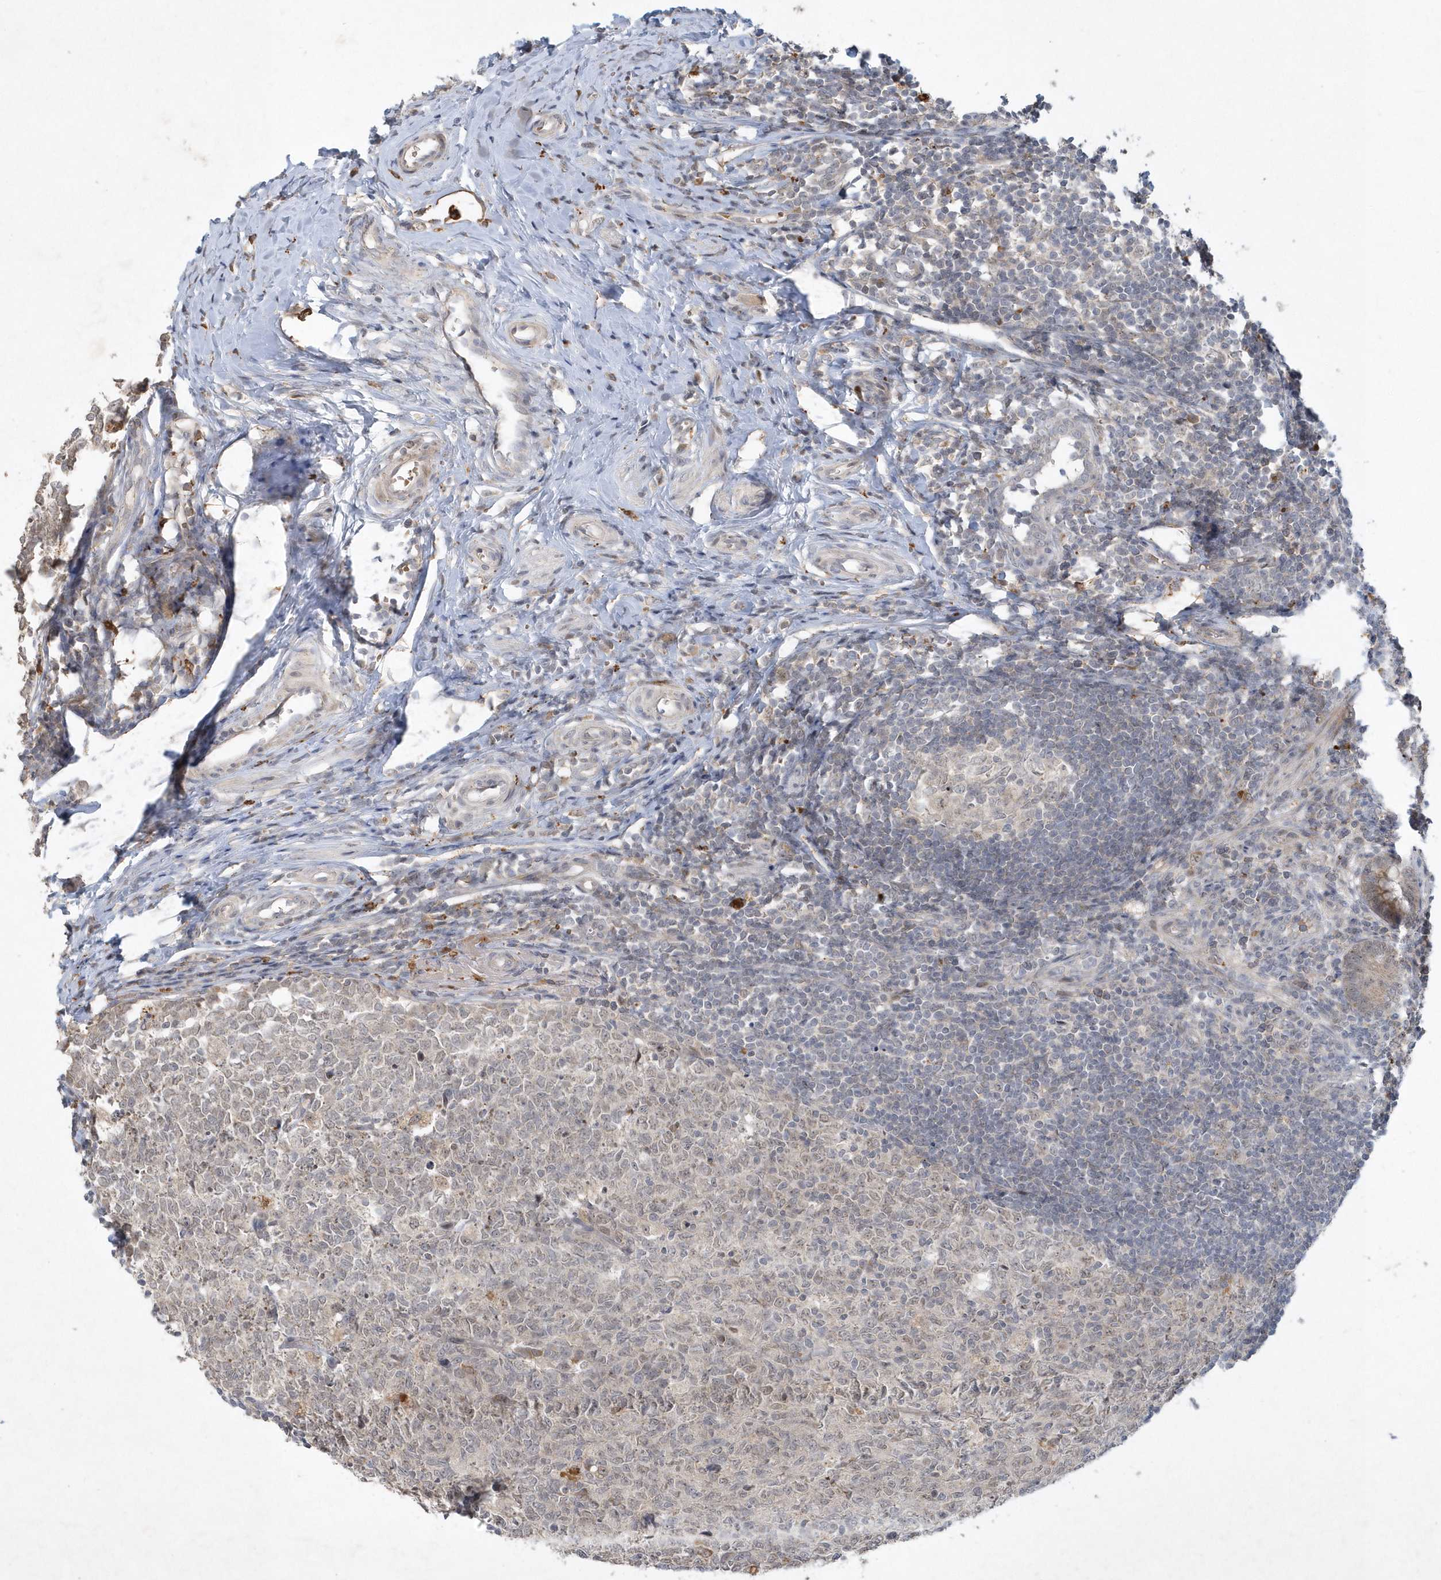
{"staining": {"intensity": "weak", "quantity": ">75%", "location": "cytoplasmic/membranous,nuclear"}, "tissue": "appendix", "cell_type": "Glandular cells", "image_type": "normal", "snomed": [{"axis": "morphology", "description": "Normal tissue, NOS"}, {"axis": "topography", "description": "Appendix"}], "caption": "High-power microscopy captured an immunohistochemistry (IHC) image of normal appendix, revealing weak cytoplasmic/membranous,nuclear staining in about >75% of glandular cells.", "gene": "THG1L", "patient": {"sex": "male", "age": 14}}